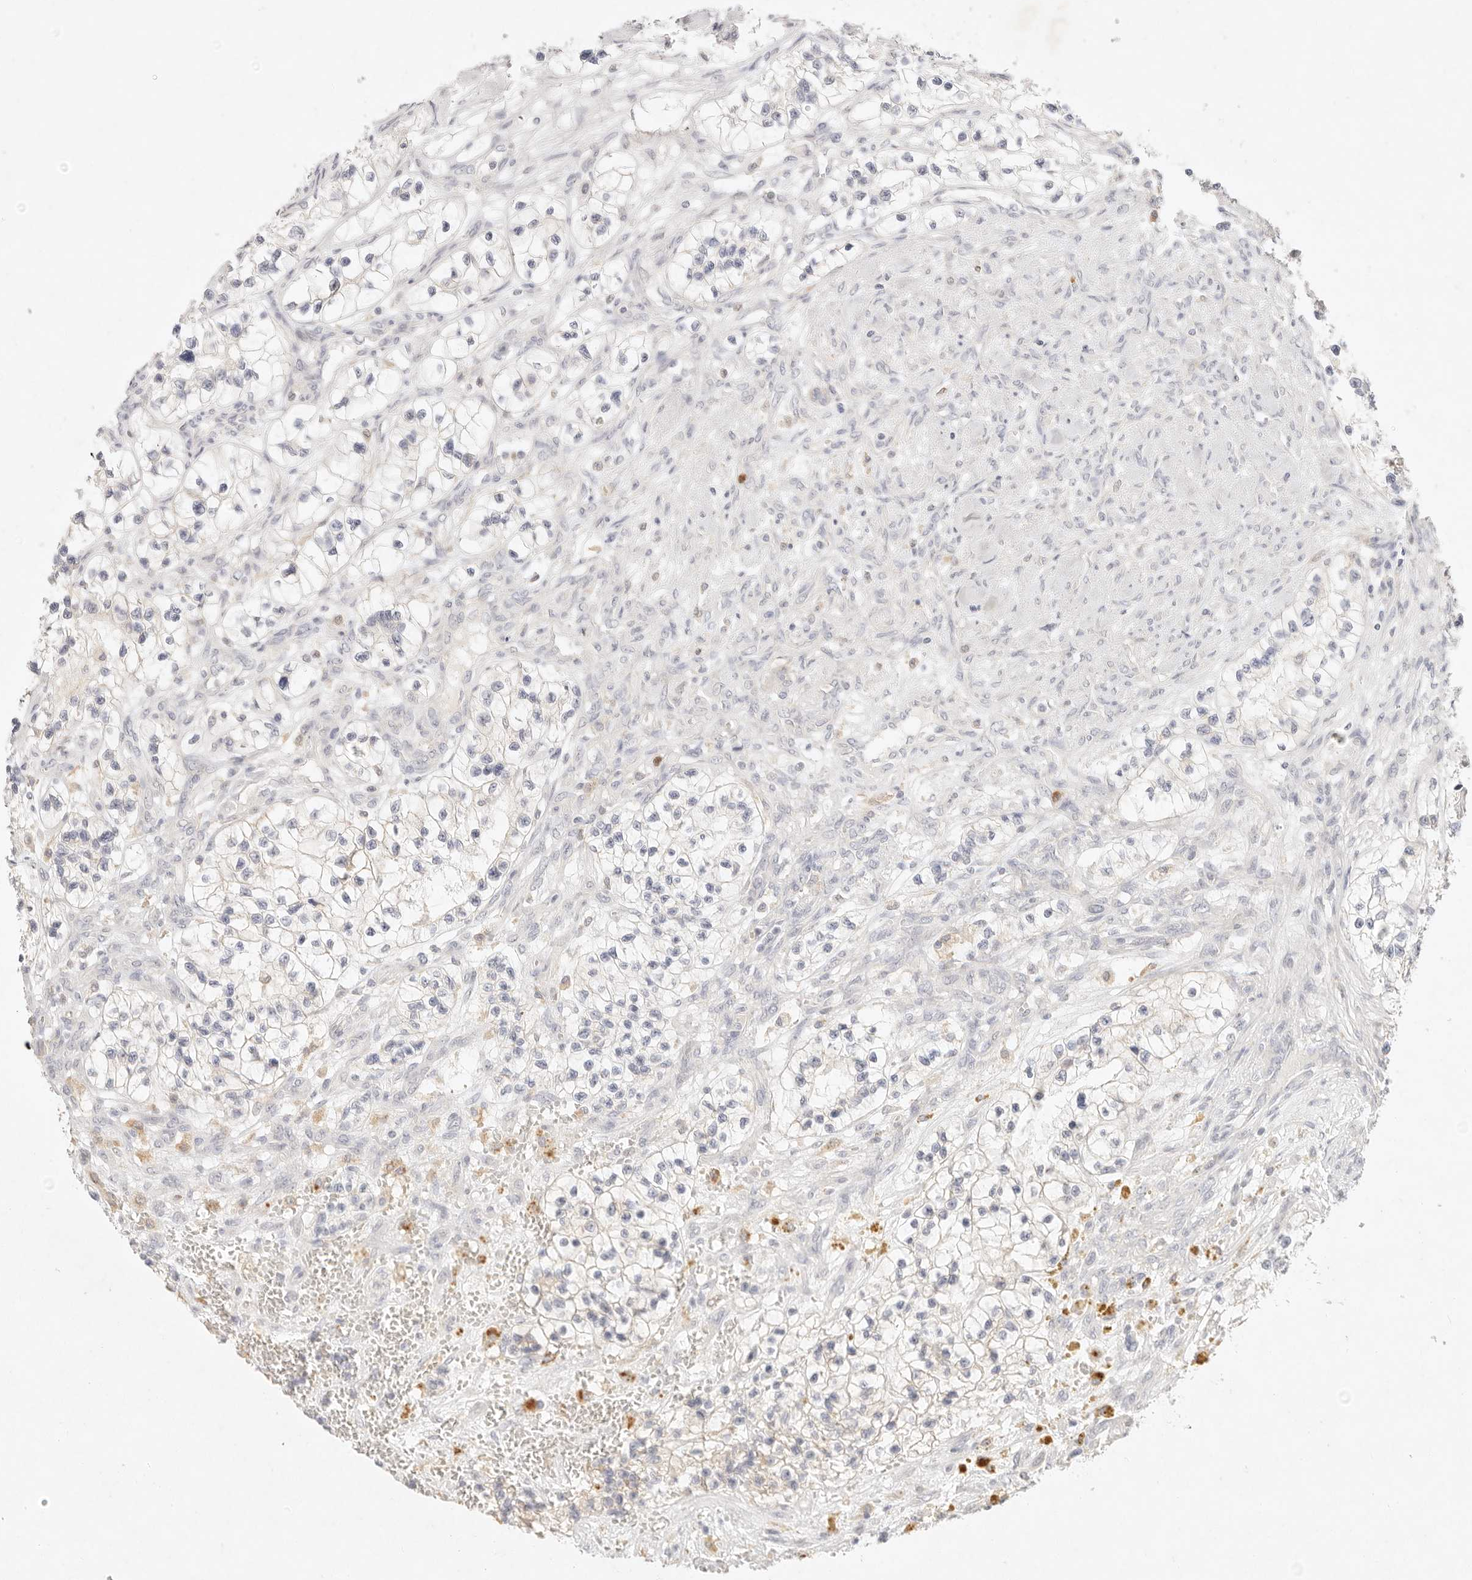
{"staining": {"intensity": "negative", "quantity": "none", "location": "none"}, "tissue": "renal cancer", "cell_type": "Tumor cells", "image_type": "cancer", "snomed": [{"axis": "morphology", "description": "Adenocarcinoma, NOS"}, {"axis": "topography", "description": "Kidney"}], "caption": "High power microscopy image of an immunohistochemistry image of renal adenocarcinoma, revealing no significant staining in tumor cells.", "gene": "GPR84", "patient": {"sex": "female", "age": 57}}